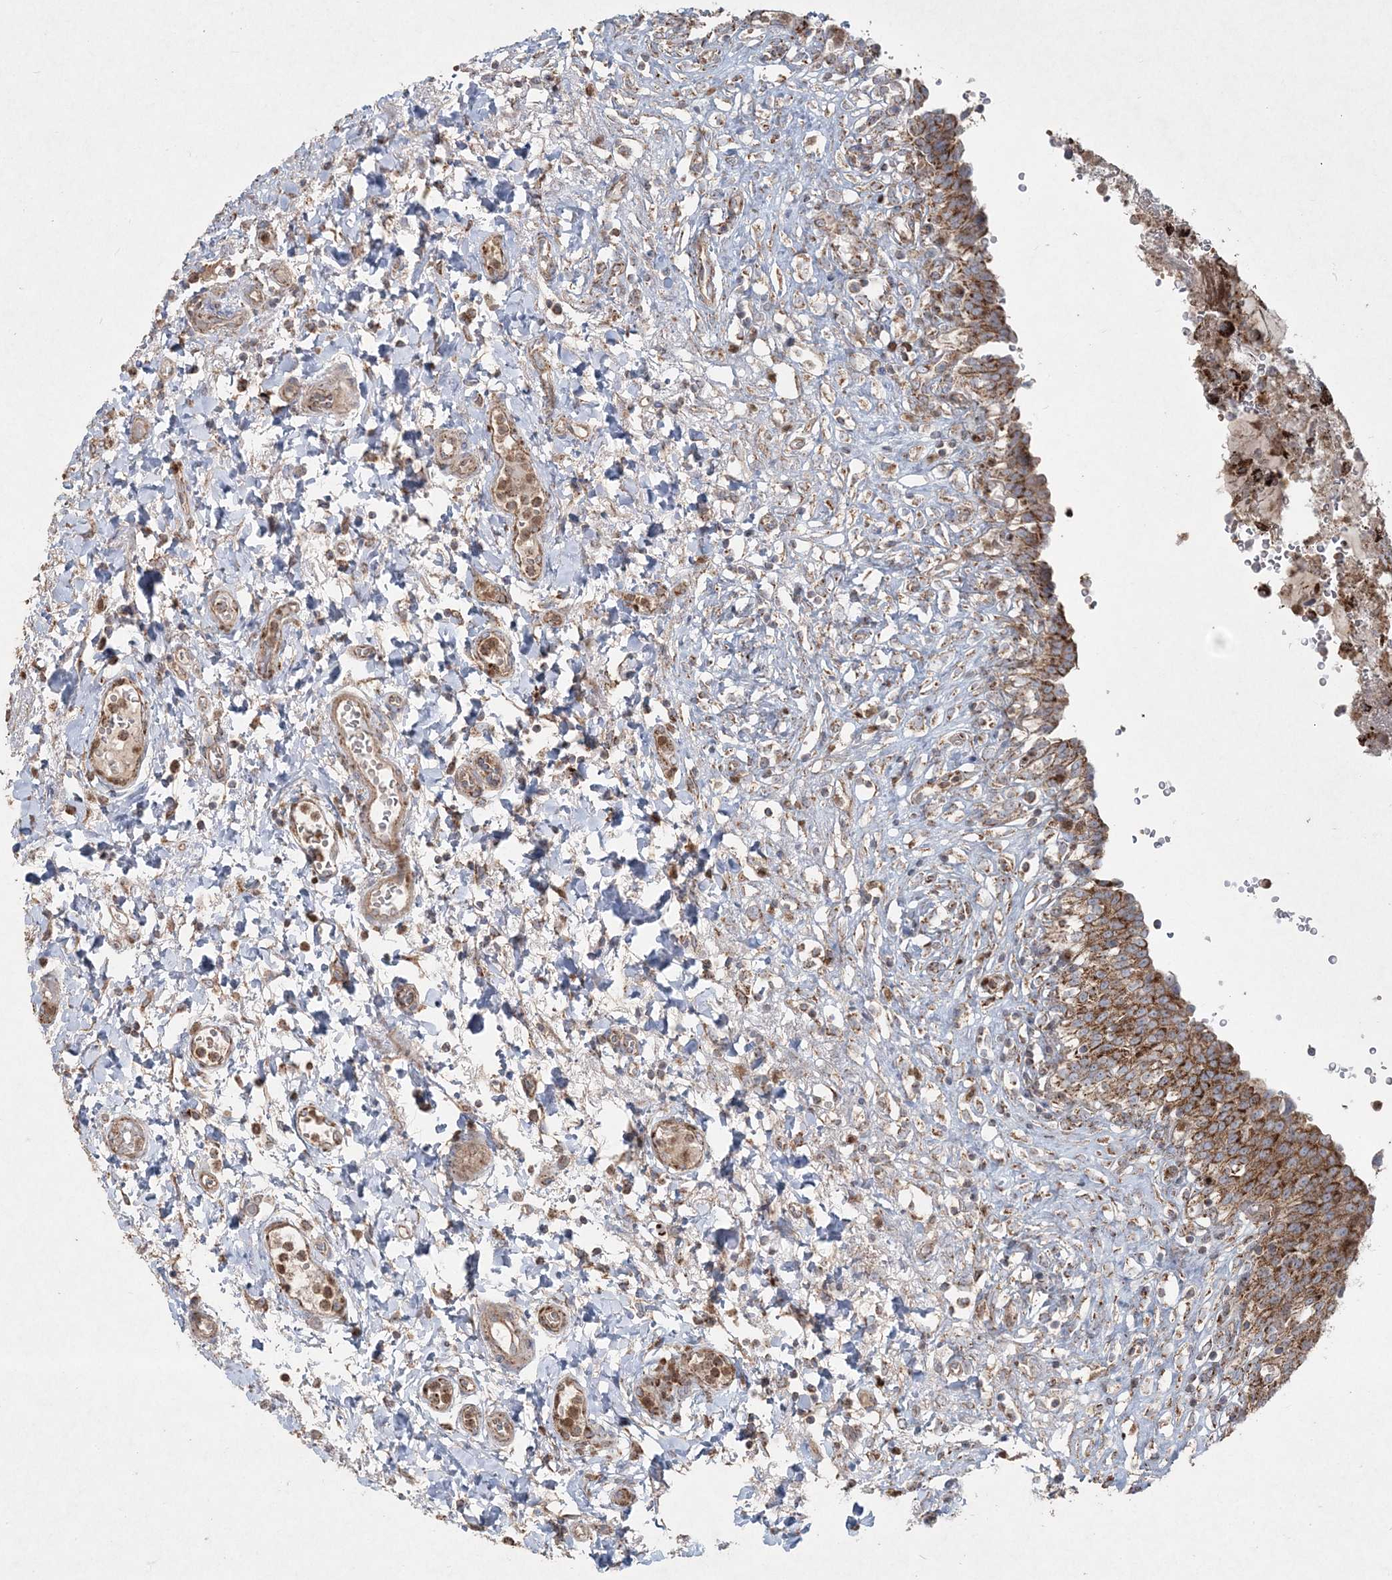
{"staining": {"intensity": "strong", "quantity": ">75%", "location": "cytoplasmic/membranous"}, "tissue": "urinary bladder", "cell_type": "Urothelial cells", "image_type": "normal", "snomed": [{"axis": "morphology", "description": "Urothelial carcinoma, High grade"}, {"axis": "topography", "description": "Urinary bladder"}], "caption": "Immunohistochemistry (IHC) (DAB) staining of normal human urinary bladder displays strong cytoplasmic/membranous protein staining in about >75% of urothelial cells.", "gene": "LRPPRC", "patient": {"sex": "male", "age": 46}}